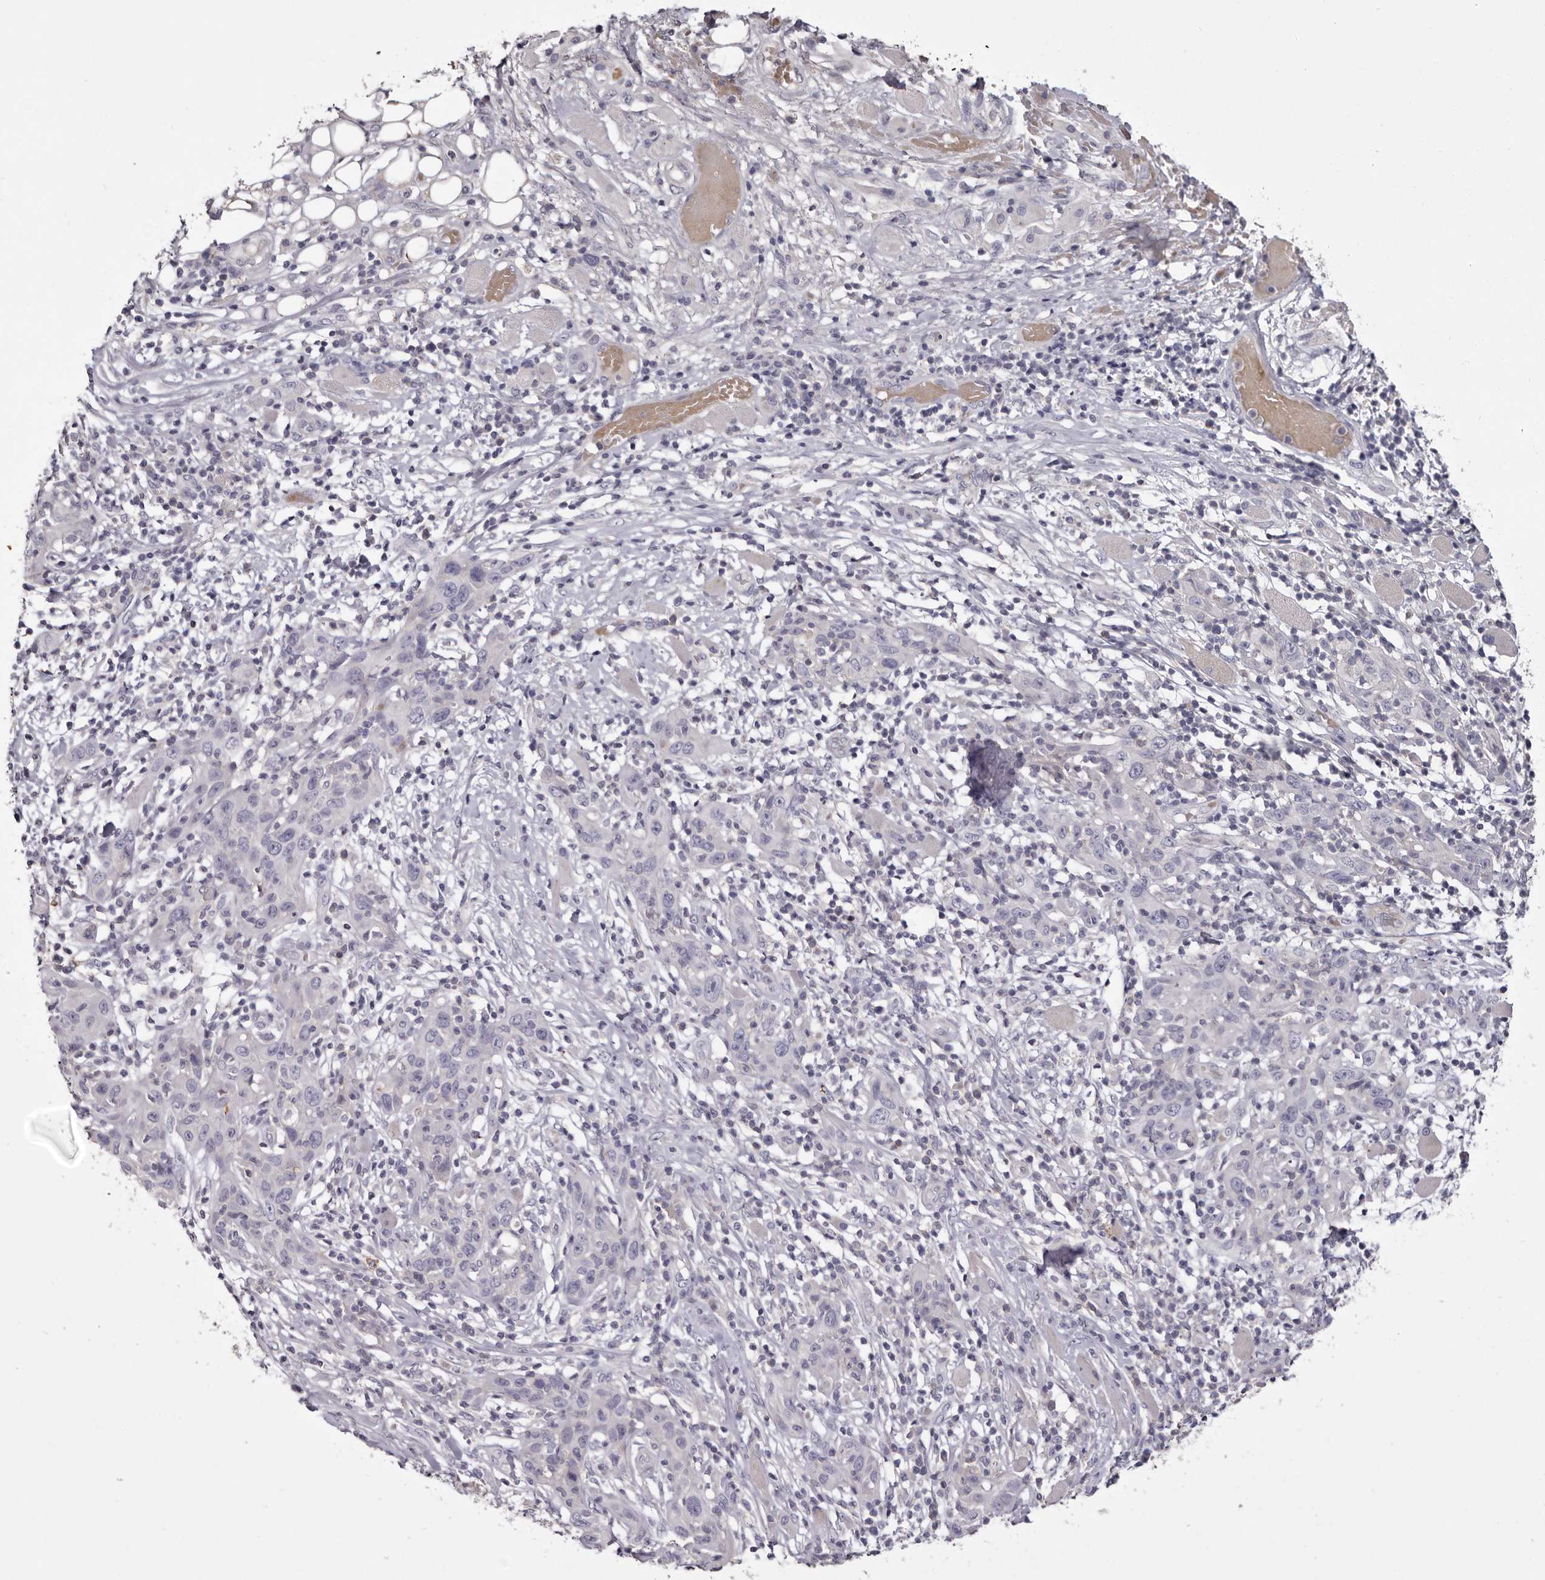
{"staining": {"intensity": "negative", "quantity": "none", "location": "none"}, "tissue": "skin cancer", "cell_type": "Tumor cells", "image_type": "cancer", "snomed": [{"axis": "morphology", "description": "Squamous cell carcinoma, NOS"}, {"axis": "topography", "description": "Skin"}], "caption": "DAB immunohistochemical staining of skin cancer displays no significant positivity in tumor cells.", "gene": "S1PR5", "patient": {"sex": "female", "age": 88}}